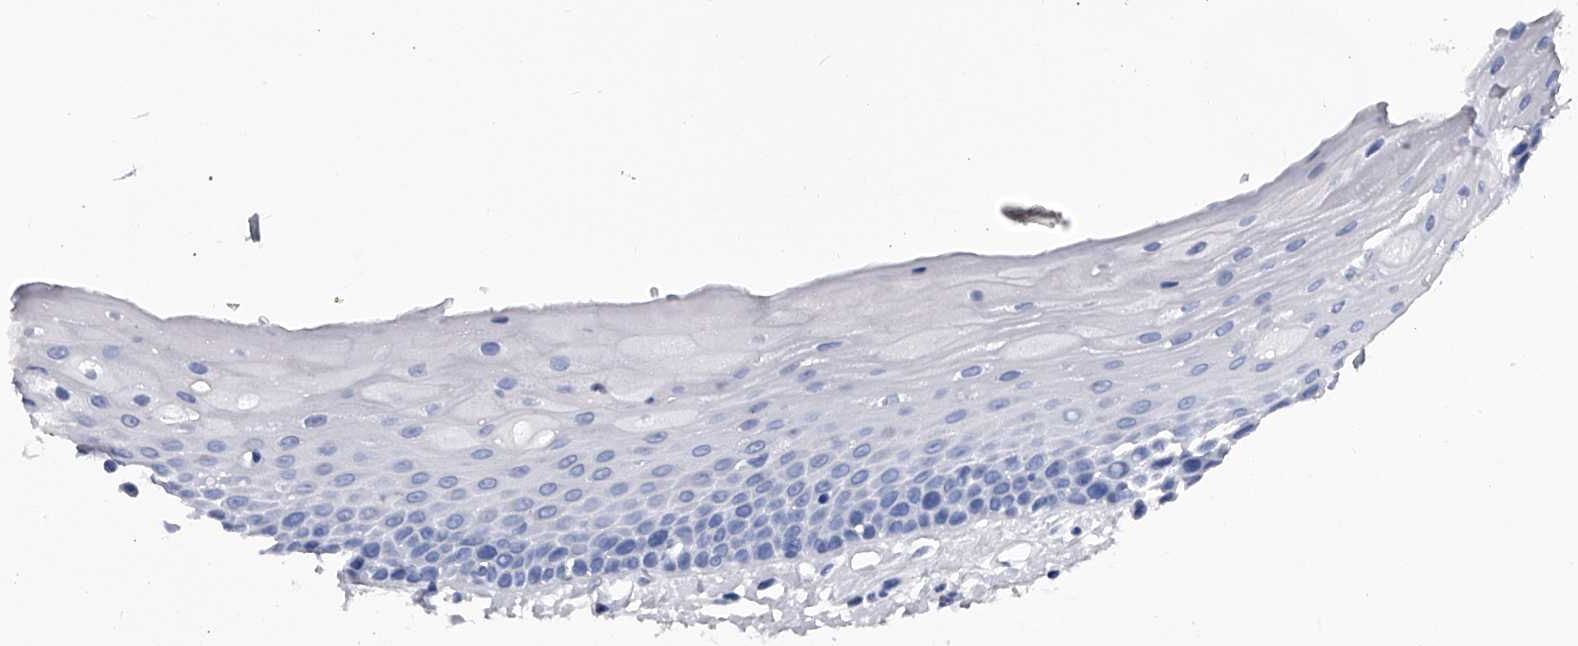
{"staining": {"intensity": "negative", "quantity": "none", "location": "none"}, "tissue": "oral mucosa", "cell_type": "Squamous epithelial cells", "image_type": "normal", "snomed": [{"axis": "morphology", "description": "Normal tissue, NOS"}, {"axis": "topography", "description": "Oral tissue"}], "caption": "Benign oral mucosa was stained to show a protein in brown. There is no significant expression in squamous epithelial cells. (Stains: DAB immunohistochemistry with hematoxylin counter stain, Microscopy: brightfield microscopy at high magnification).", "gene": "EFCAB7", "patient": {"sex": "female", "age": 76}}